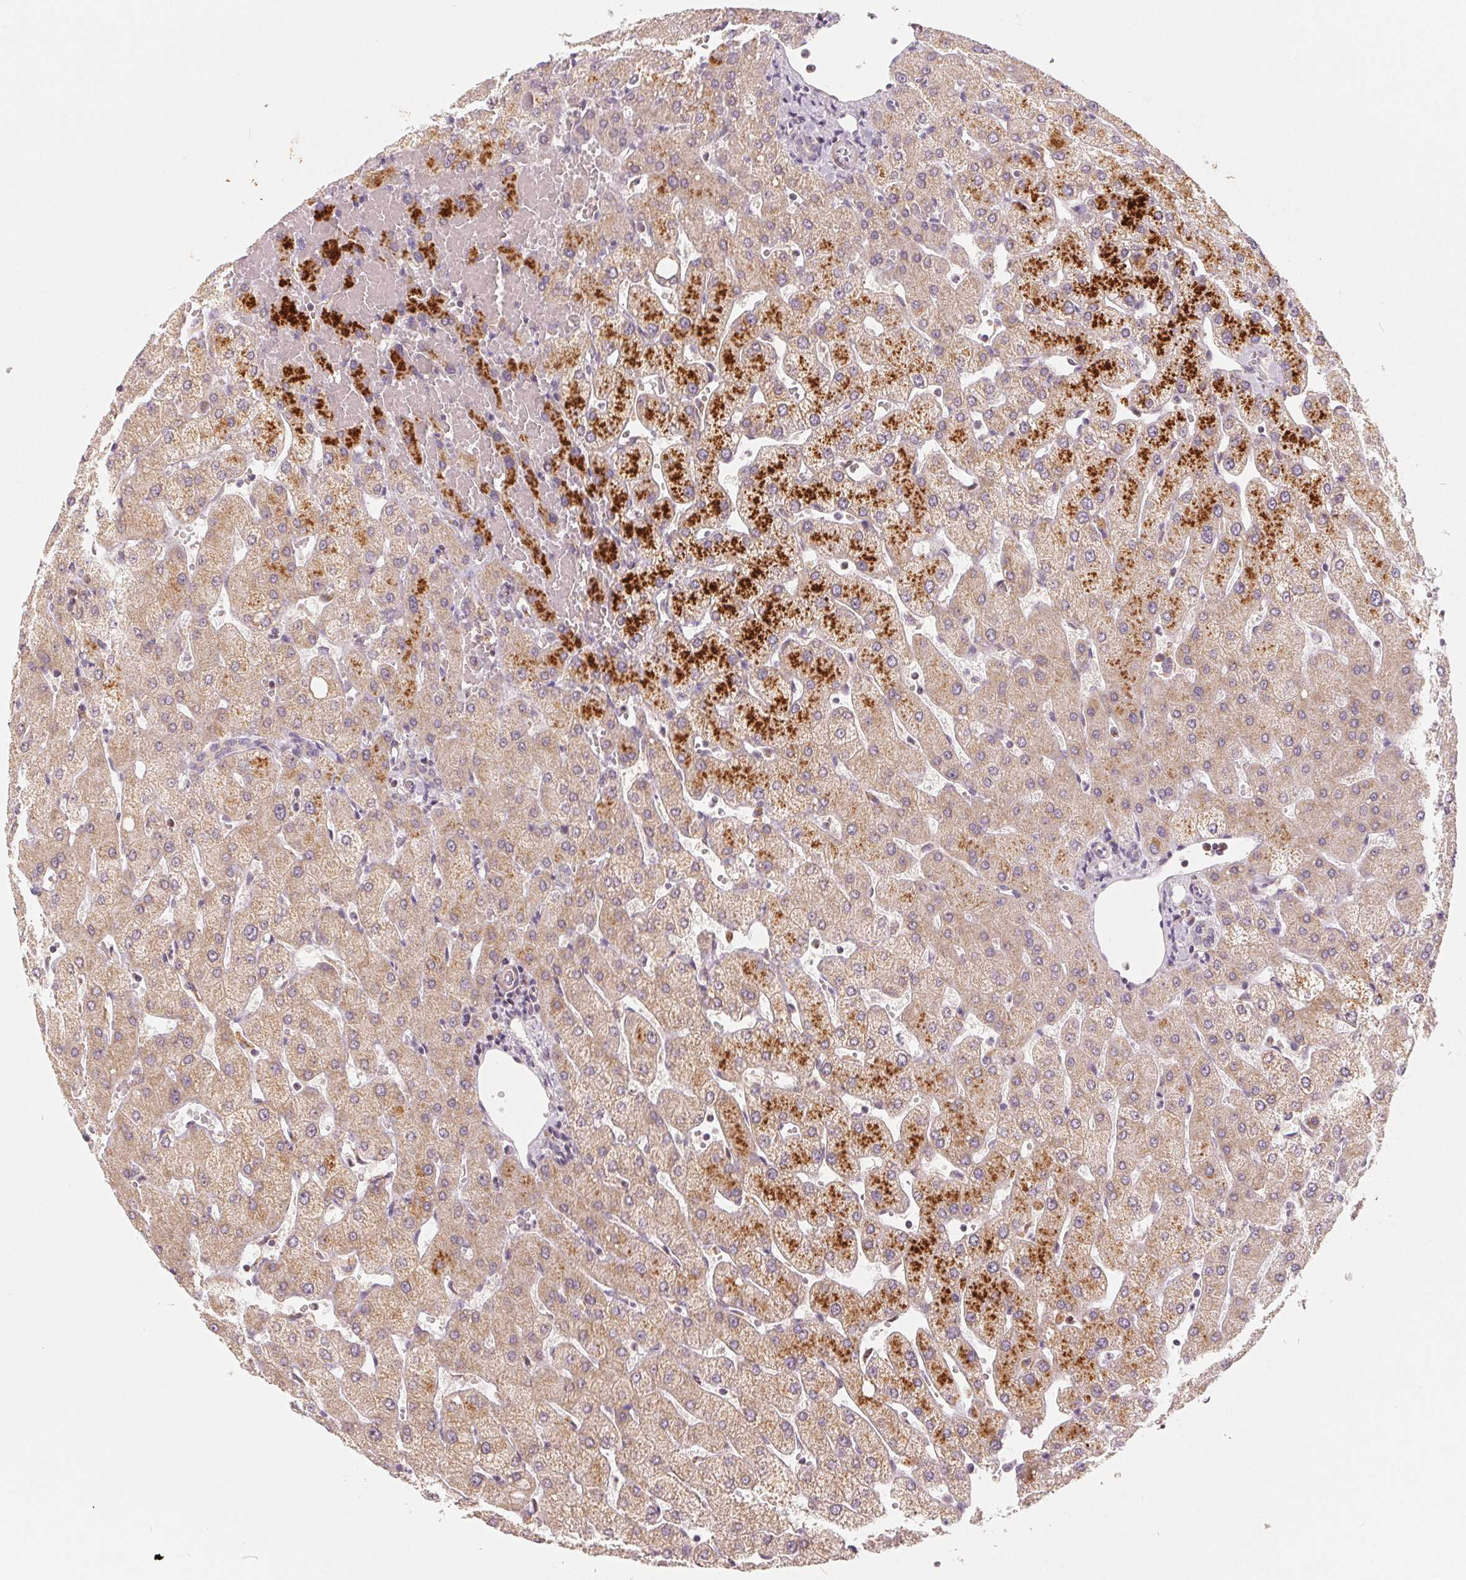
{"staining": {"intensity": "negative", "quantity": "none", "location": "none"}, "tissue": "liver", "cell_type": "Cholangiocytes", "image_type": "normal", "snomed": [{"axis": "morphology", "description": "Normal tissue, NOS"}, {"axis": "topography", "description": "Liver"}], "caption": "Micrograph shows no significant protein positivity in cholangiocytes of unremarkable liver.", "gene": "GHITM", "patient": {"sex": "female", "age": 54}}